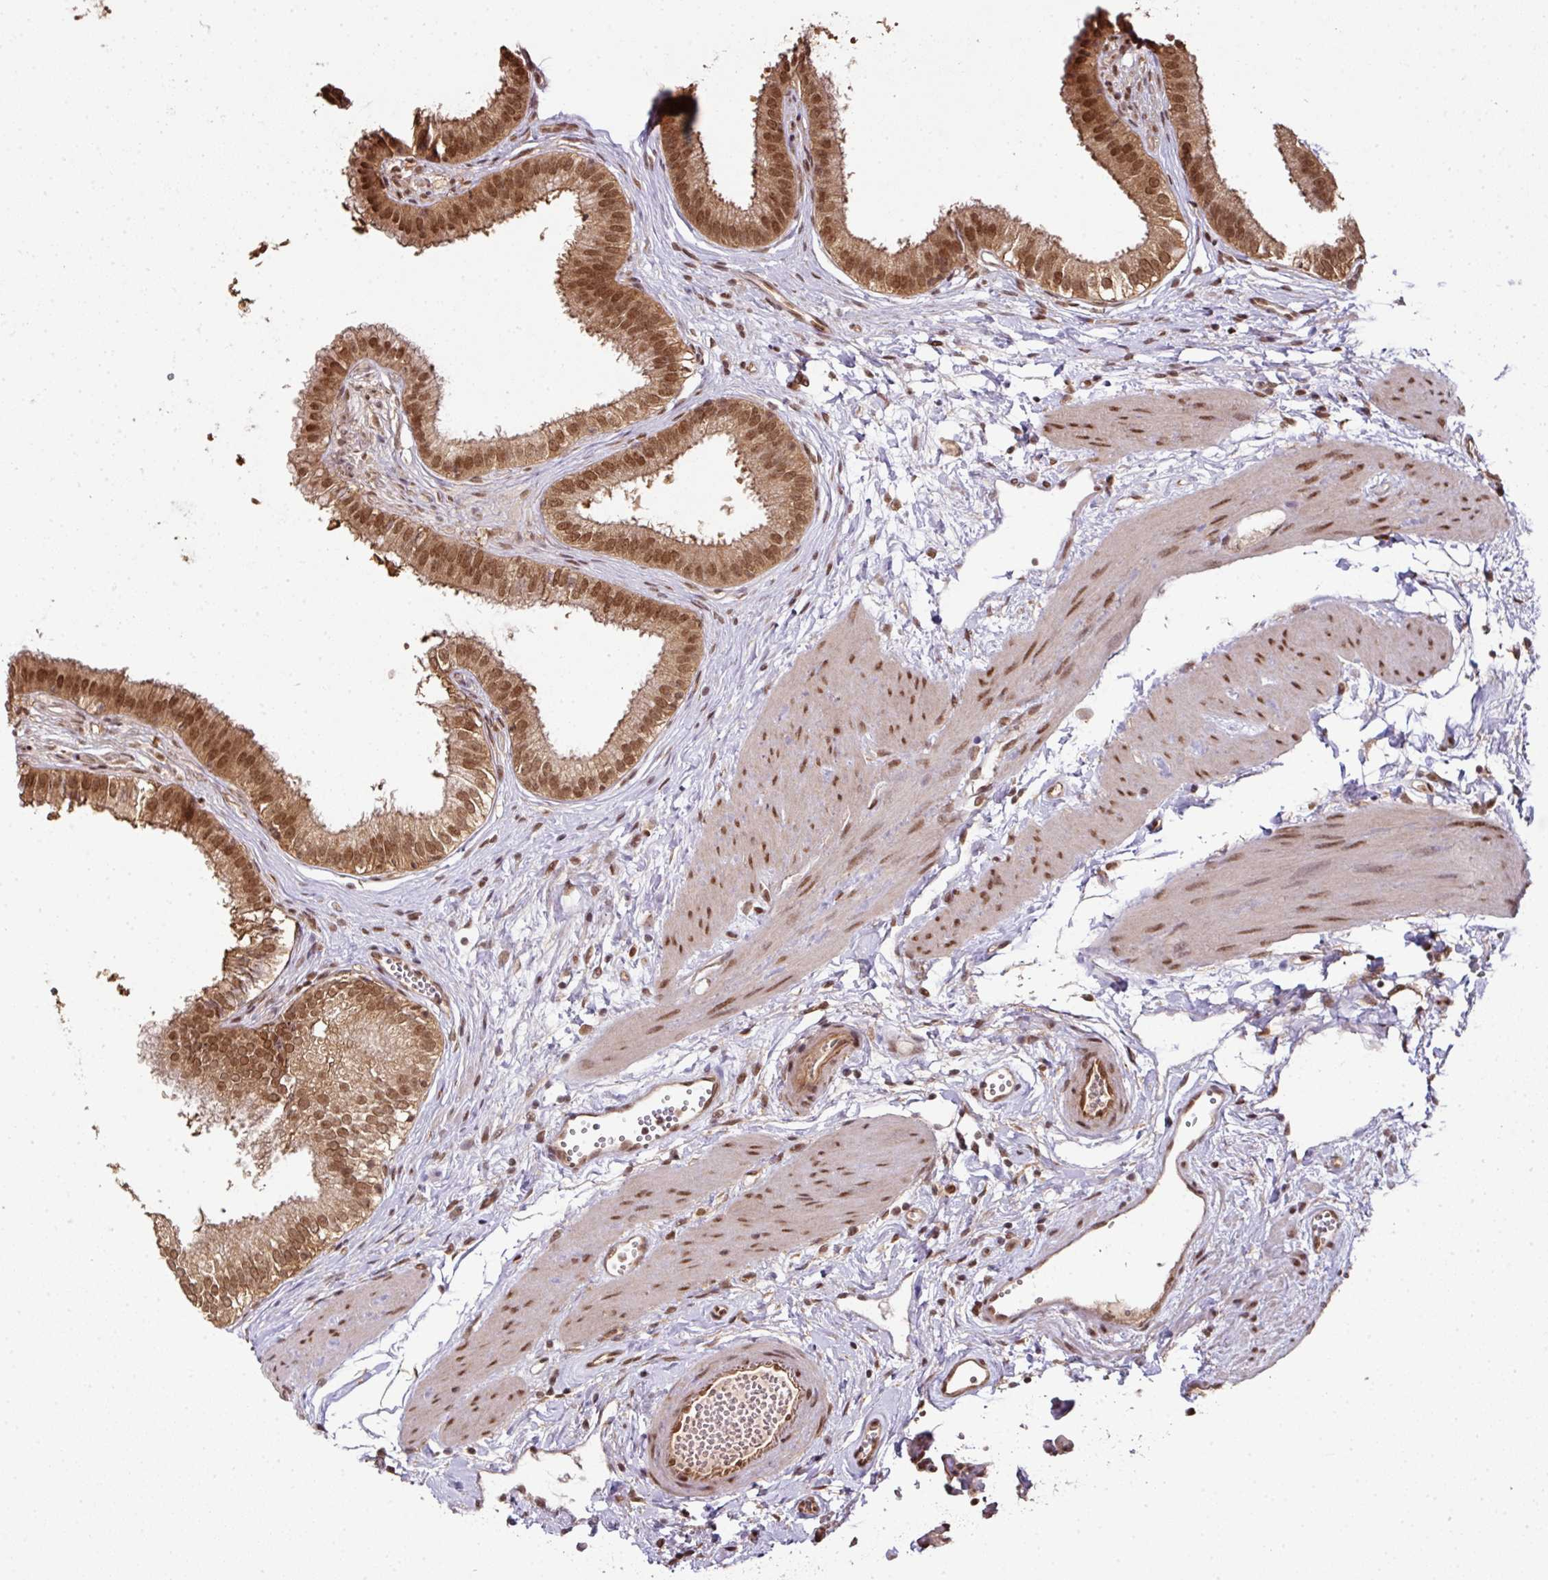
{"staining": {"intensity": "strong", "quantity": ">75%", "location": "cytoplasmic/membranous,nuclear"}, "tissue": "gallbladder", "cell_type": "Glandular cells", "image_type": "normal", "snomed": [{"axis": "morphology", "description": "Normal tissue, NOS"}, {"axis": "topography", "description": "Gallbladder"}], "caption": "Immunohistochemical staining of unremarkable gallbladder shows strong cytoplasmic/membranous,nuclear protein staining in about >75% of glandular cells.", "gene": "ANKRD18A", "patient": {"sex": "female", "age": 54}}